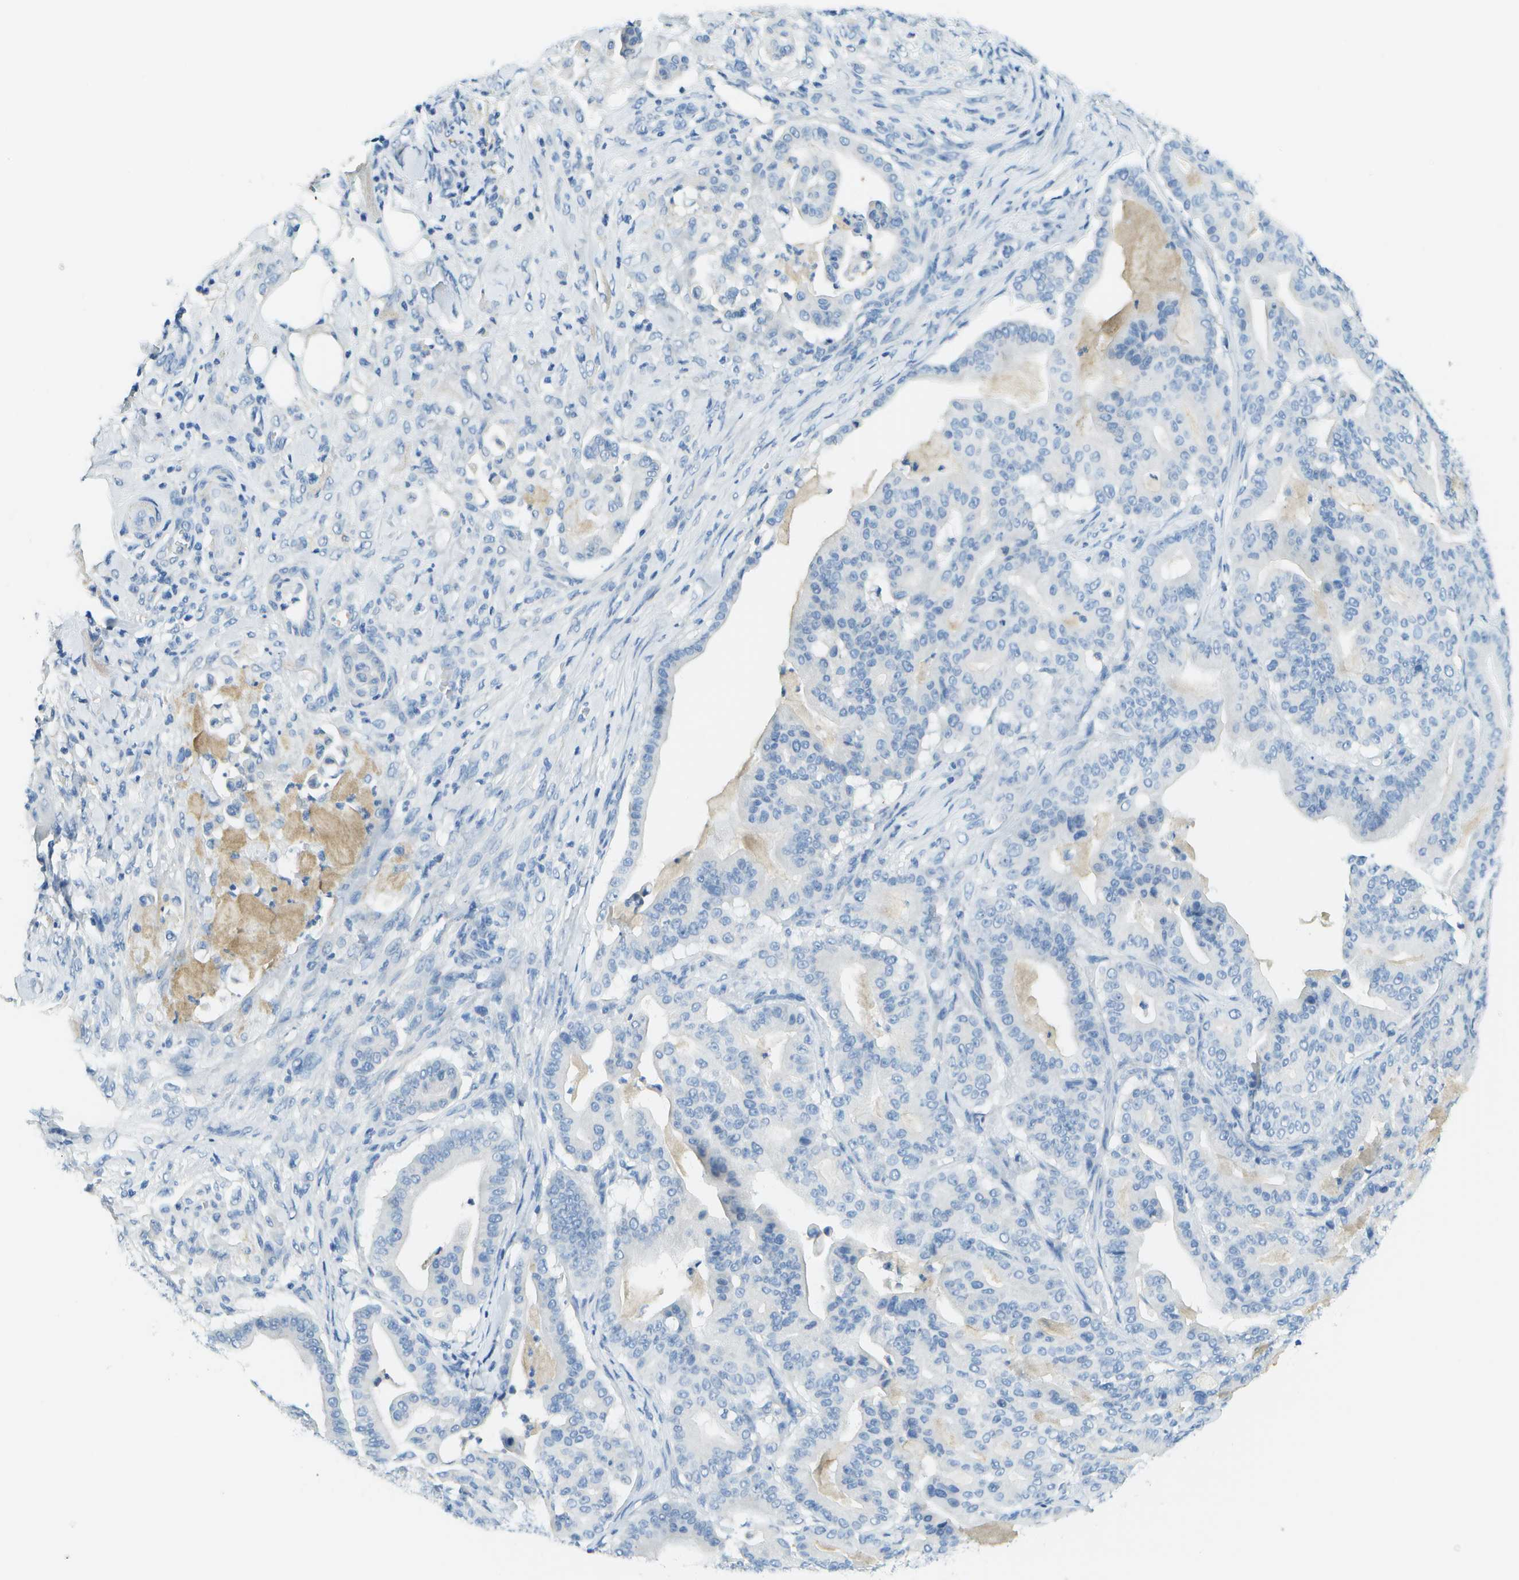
{"staining": {"intensity": "negative", "quantity": "none", "location": "none"}, "tissue": "pancreatic cancer", "cell_type": "Tumor cells", "image_type": "cancer", "snomed": [{"axis": "morphology", "description": "Adenocarcinoma, NOS"}, {"axis": "topography", "description": "Pancreas"}], "caption": "Immunohistochemistry image of pancreatic cancer (adenocarcinoma) stained for a protein (brown), which shows no expression in tumor cells.", "gene": "C1S", "patient": {"sex": "male", "age": 63}}